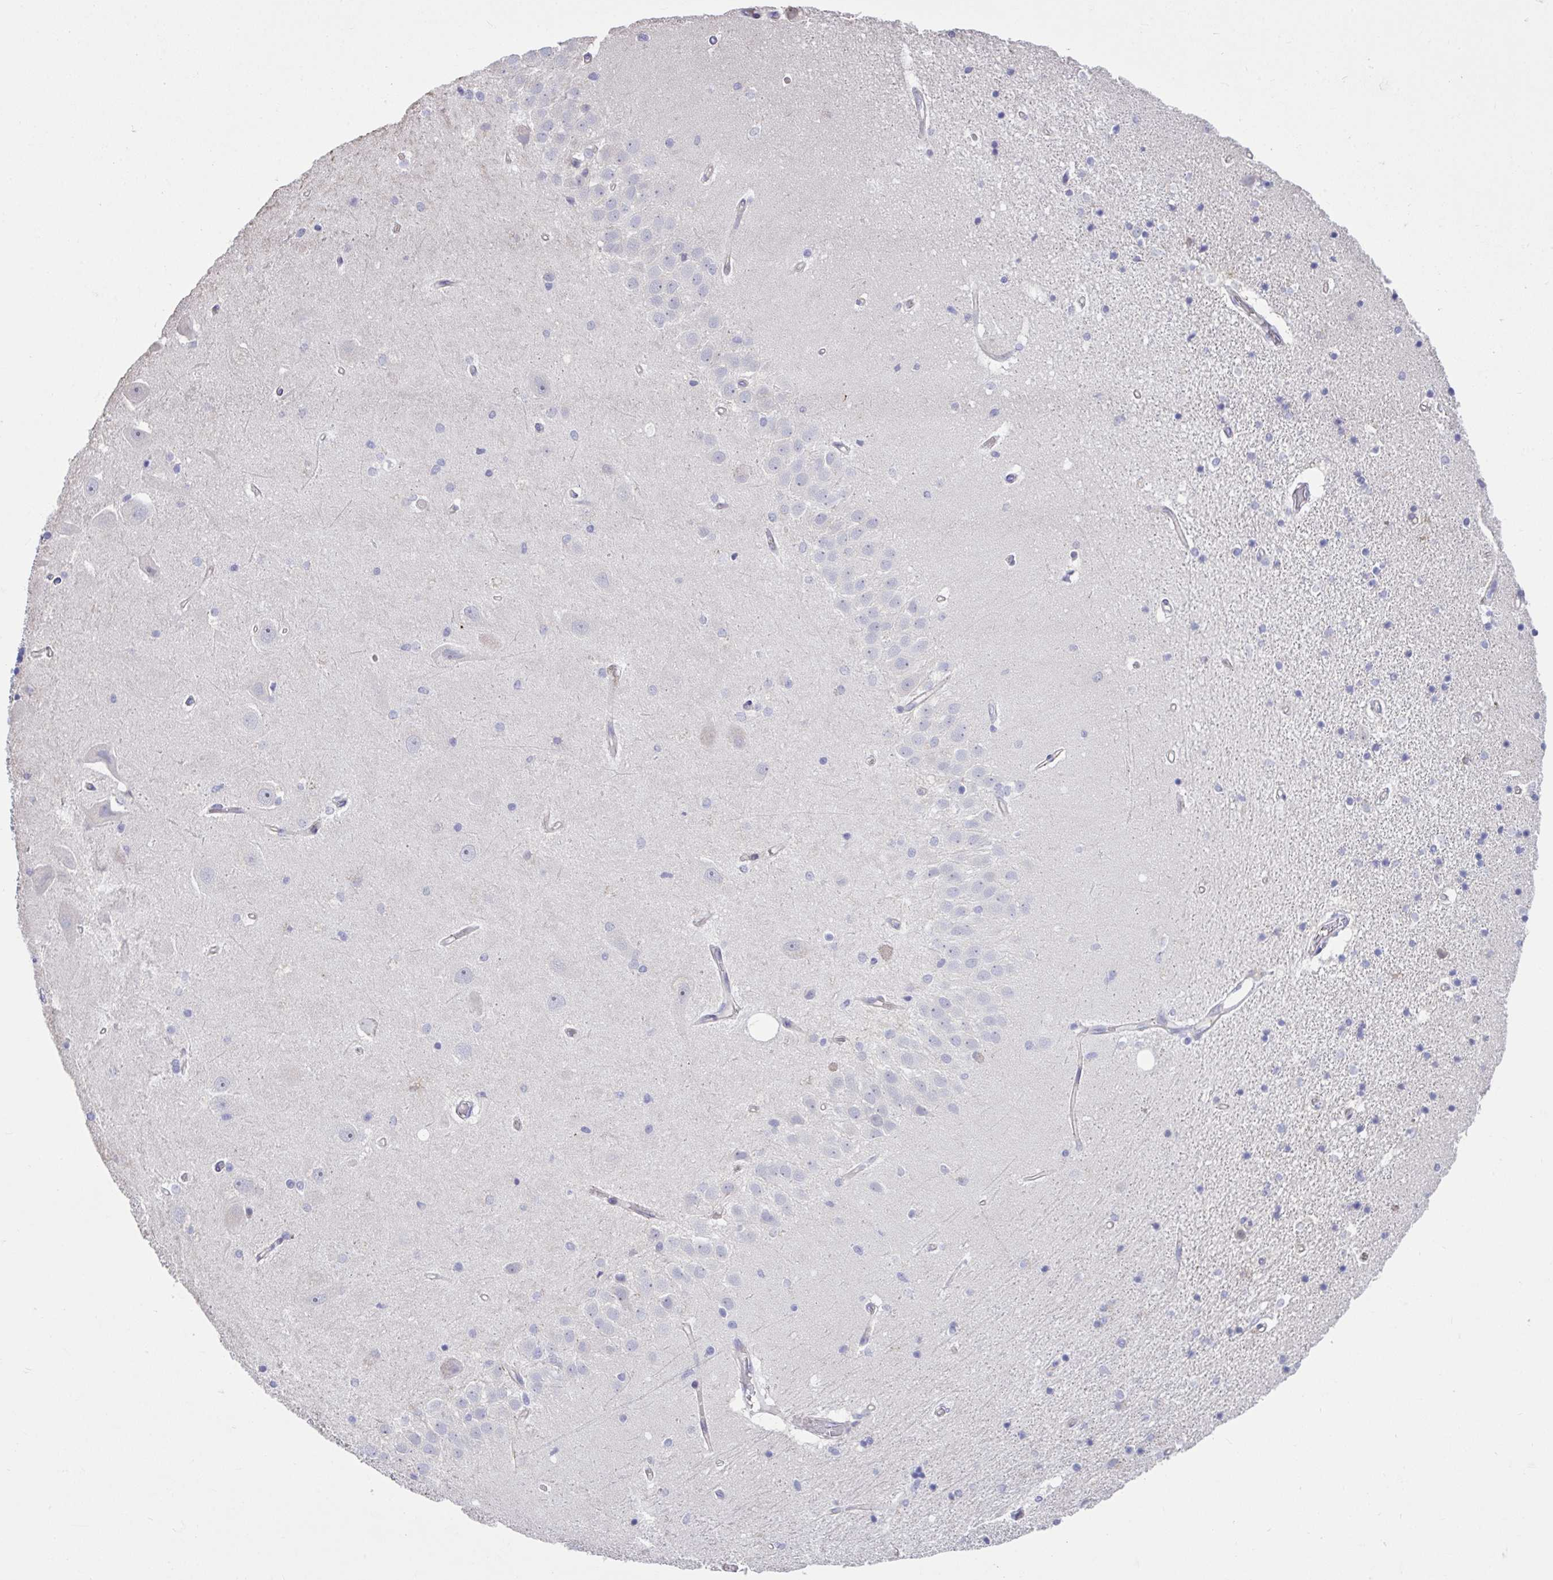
{"staining": {"intensity": "negative", "quantity": "none", "location": "none"}, "tissue": "hippocampus", "cell_type": "Glial cells", "image_type": "normal", "snomed": [{"axis": "morphology", "description": "Normal tissue, NOS"}, {"axis": "topography", "description": "Hippocampus"}], "caption": "Hippocampus was stained to show a protein in brown. There is no significant positivity in glial cells.", "gene": "CENPQ", "patient": {"sex": "male", "age": 63}}